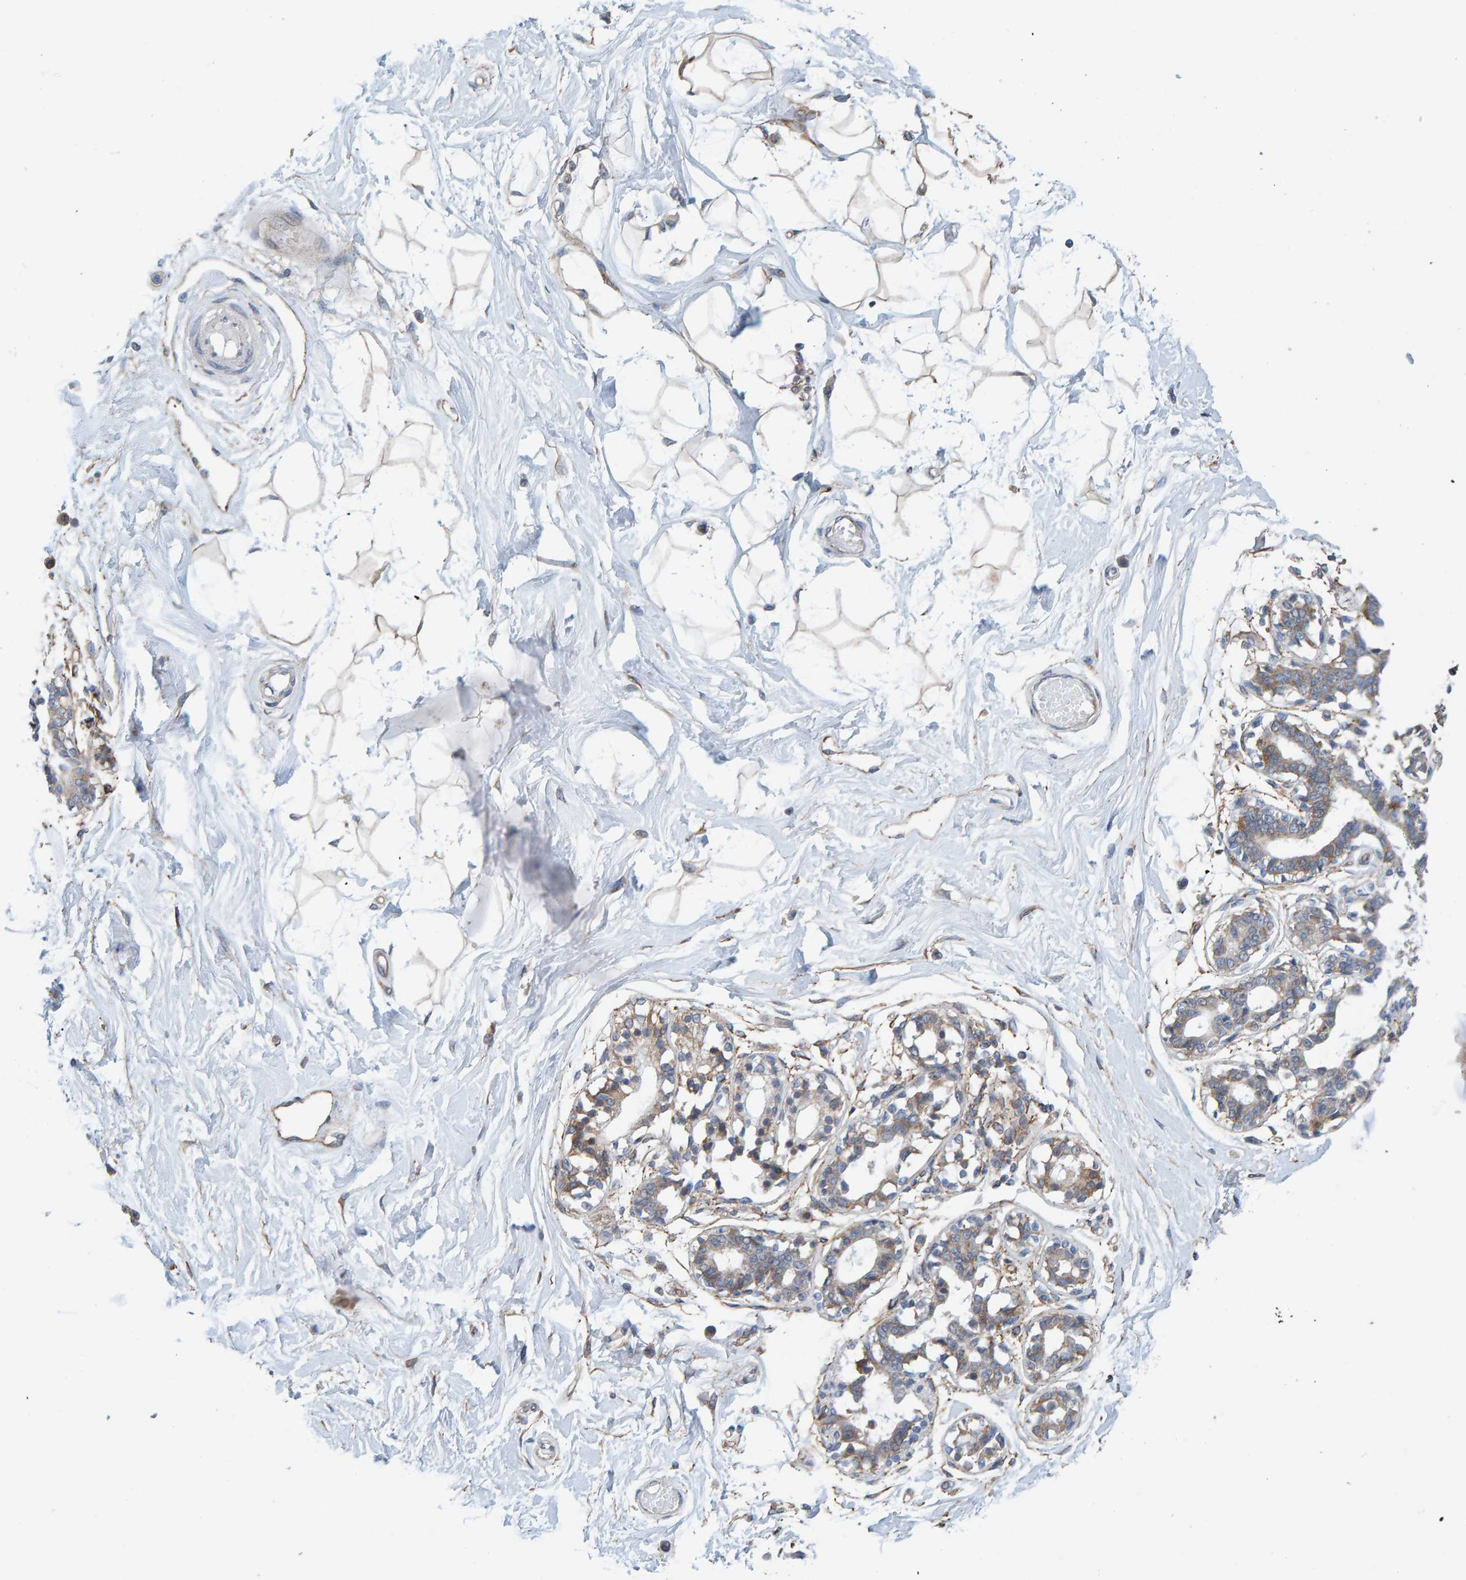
{"staining": {"intensity": "weak", "quantity": "<25%", "location": "cytoplasmic/membranous"}, "tissue": "breast", "cell_type": "Adipocytes", "image_type": "normal", "snomed": [{"axis": "morphology", "description": "Normal tissue, NOS"}, {"axis": "topography", "description": "Breast"}], "caption": "The micrograph reveals no staining of adipocytes in unremarkable breast.", "gene": "RGP1", "patient": {"sex": "female", "age": 45}}